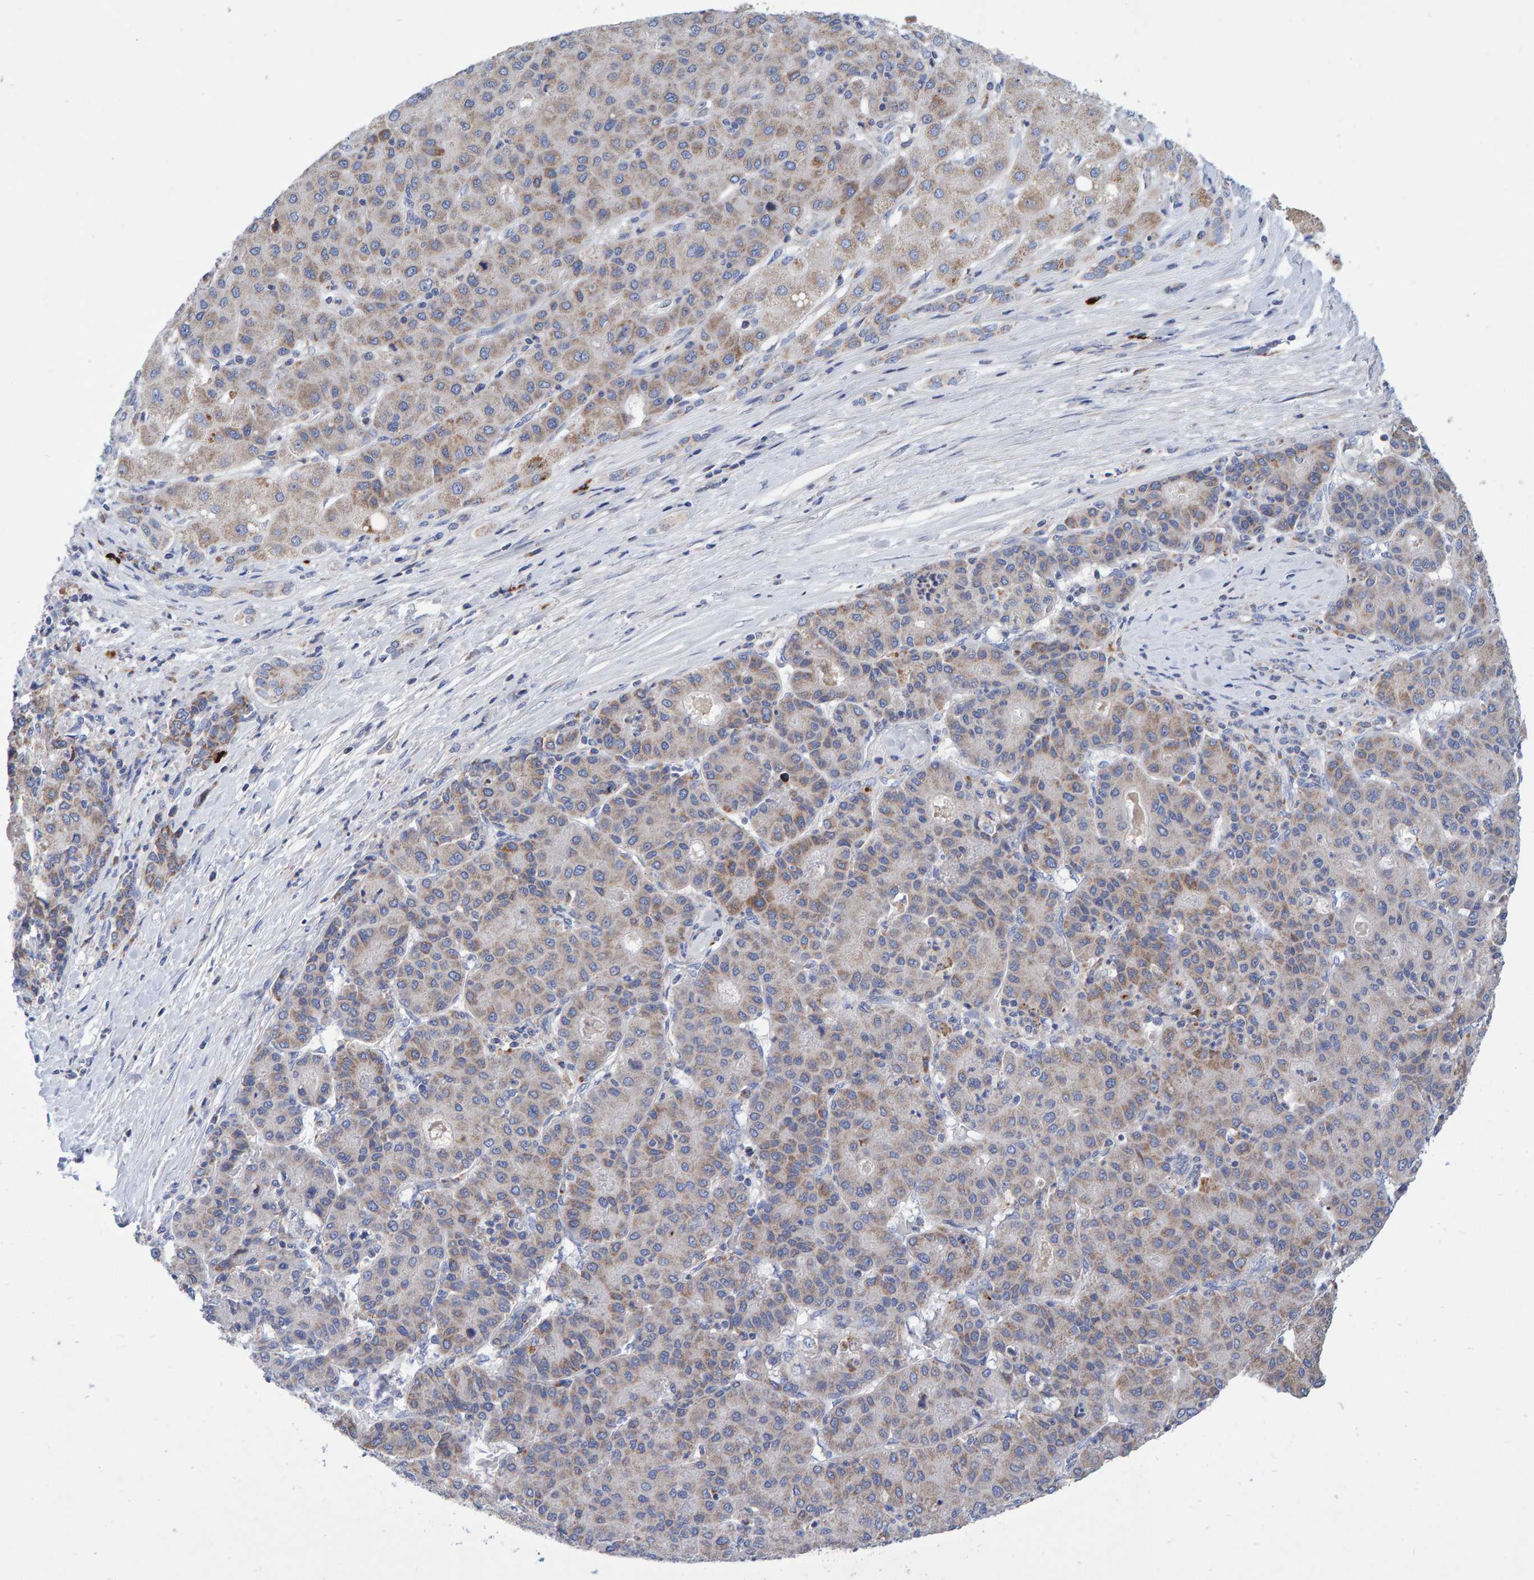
{"staining": {"intensity": "moderate", "quantity": "25%-75%", "location": "cytoplasmic/membranous"}, "tissue": "liver cancer", "cell_type": "Tumor cells", "image_type": "cancer", "snomed": [{"axis": "morphology", "description": "Carcinoma, Hepatocellular, NOS"}, {"axis": "topography", "description": "Liver"}], "caption": "An immunohistochemistry (IHC) photomicrograph of tumor tissue is shown. Protein staining in brown labels moderate cytoplasmic/membranous positivity in liver cancer (hepatocellular carcinoma) within tumor cells.", "gene": "EFR3A", "patient": {"sex": "male", "age": 65}}